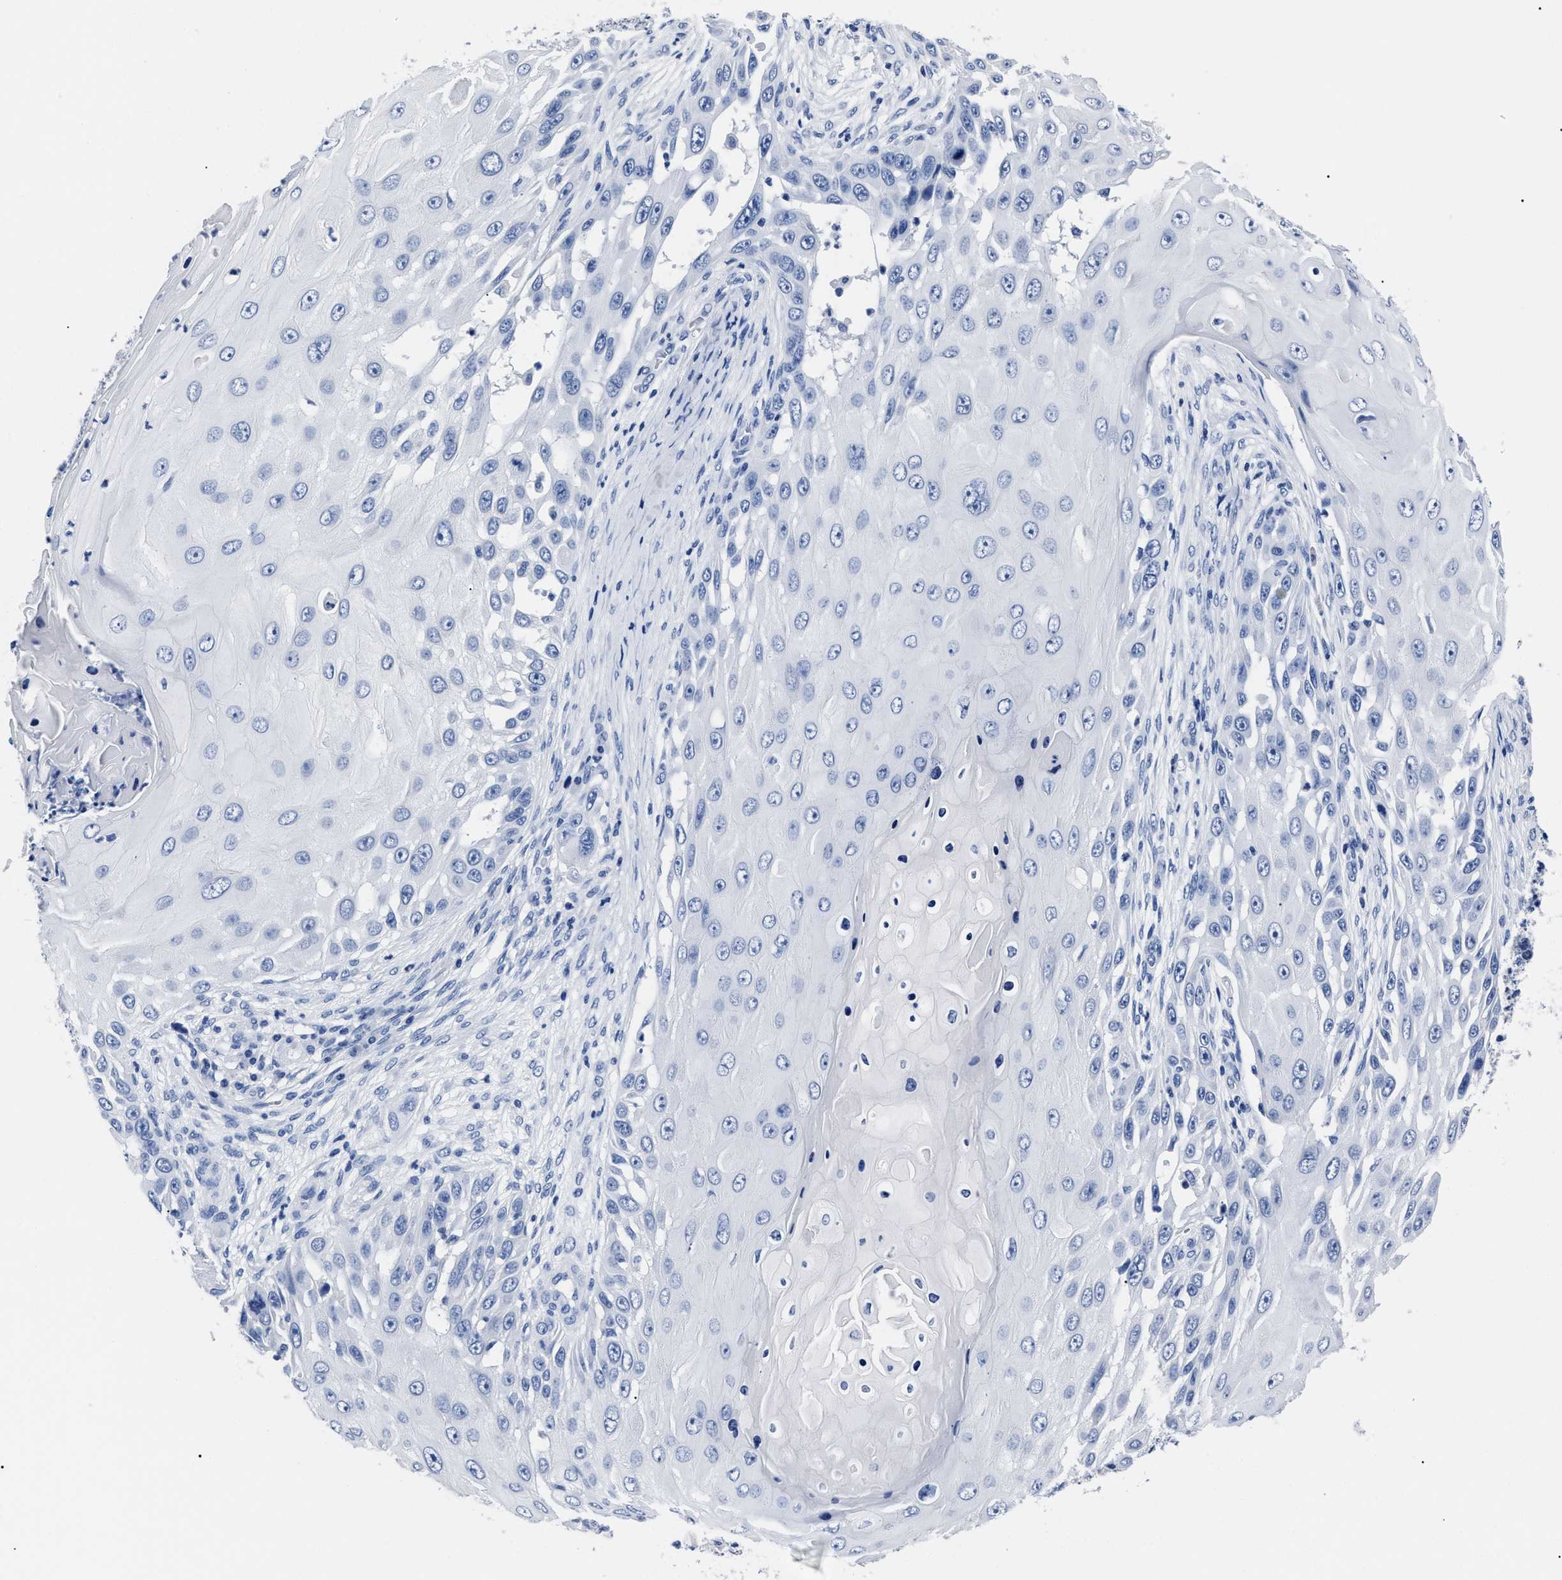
{"staining": {"intensity": "negative", "quantity": "none", "location": "none"}, "tissue": "skin cancer", "cell_type": "Tumor cells", "image_type": "cancer", "snomed": [{"axis": "morphology", "description": "Squamous cell carcinoma, NOS"}, {"axis": "topography", "description": "Skin"}], "caption": "An immunohistochemistry (IHC) photomicrograph of skin cancer is shown. There is no staining in tumor cells of skin cancer.", "gene": "ALPG", "patient": {"sex": "female", "age": 44}}